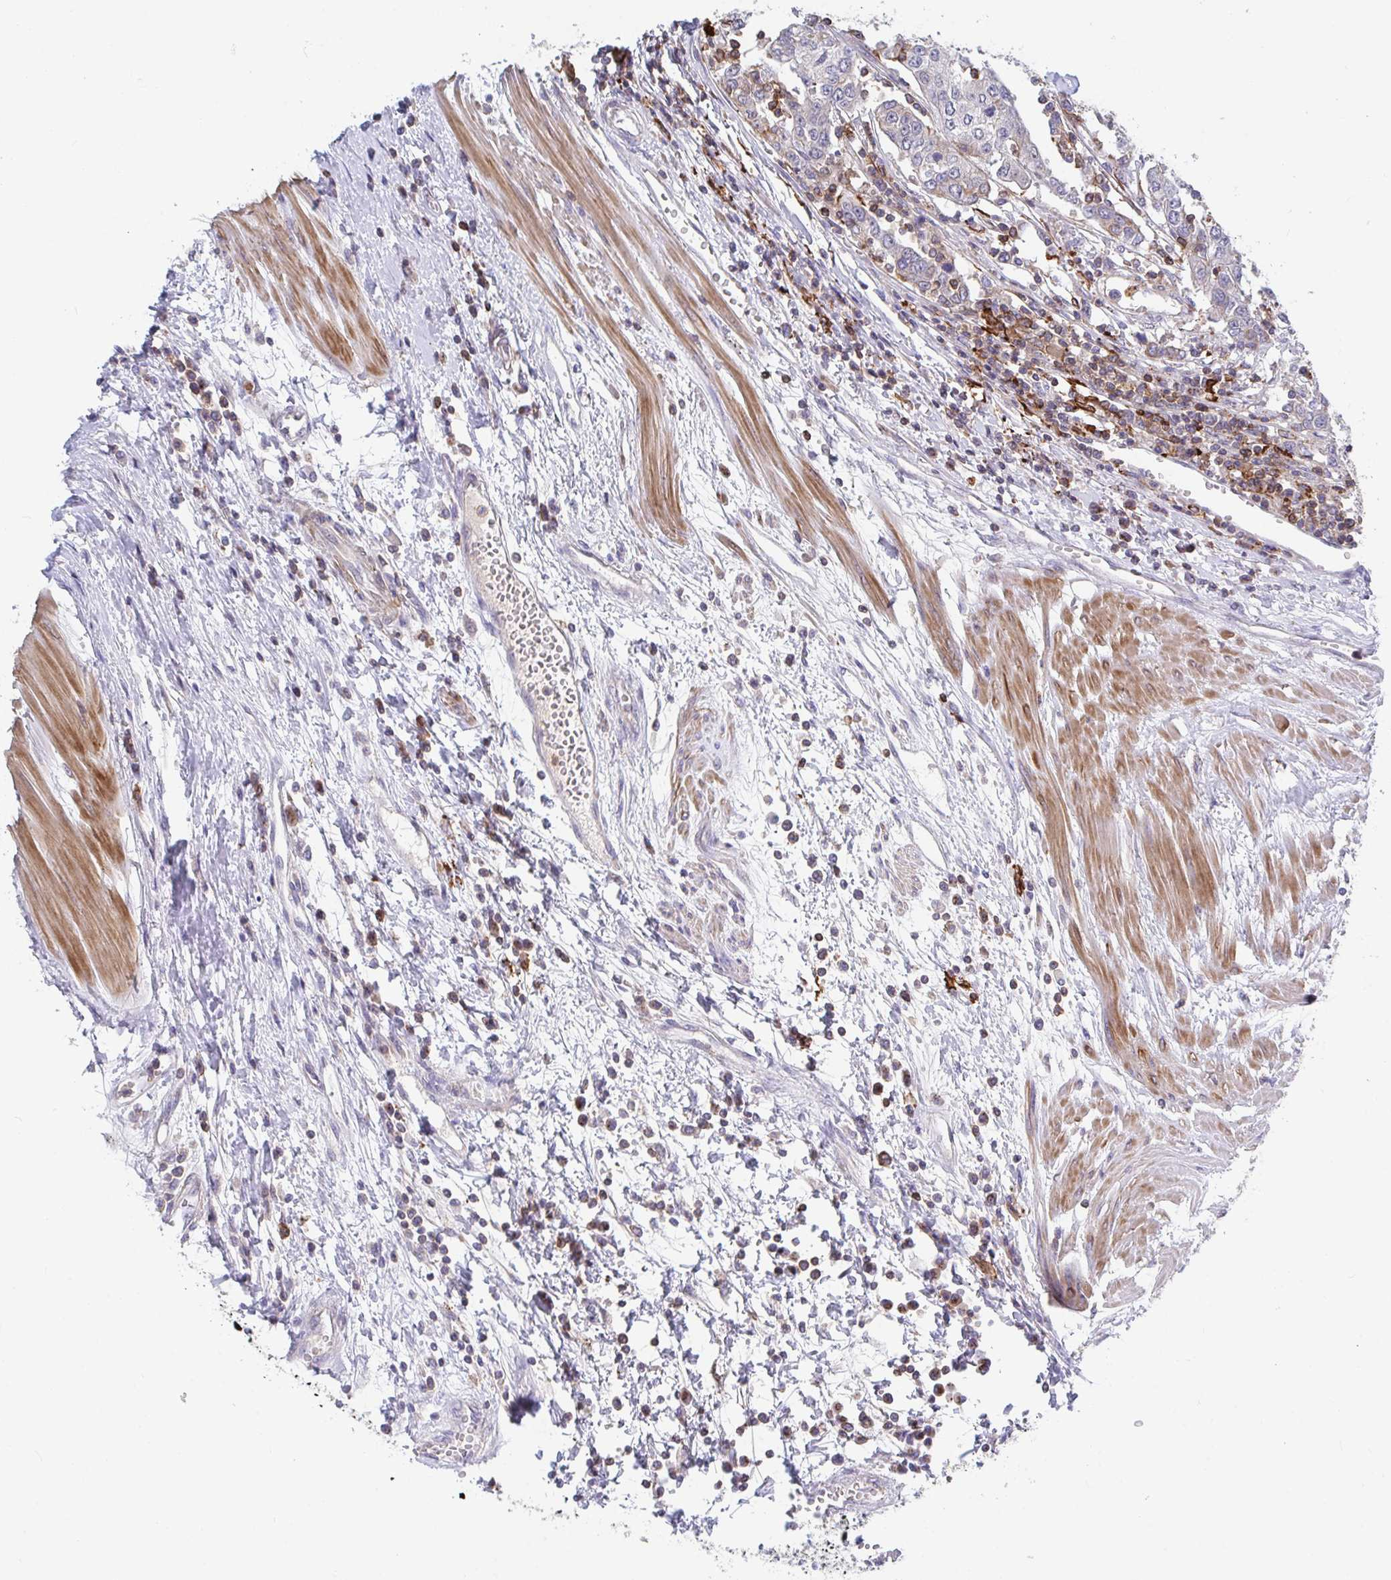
{"staining": {"intensity": "negative", "quantity": "none", "location": "none"}, "tissue": "urothelial cancer", "cell_type": "Tumor cells", "image_type": "cancer", "snomed": [{"axis": "morphology", "description": "Urothelial carcinoma, High grade"}, {"axis": "topography", "description": "Urinary bladder"}], "caption": "High magnification brightfield microscopy of urothelial carcinoma (high-grade) stained with DAB (3,3'-diaminobenzidine) (brown) and counterstained with hematoxylin (blue): tumor cells show no significant expression.", "gene": "FRMD3", "patient": {"sex": "female", "age": 85}}